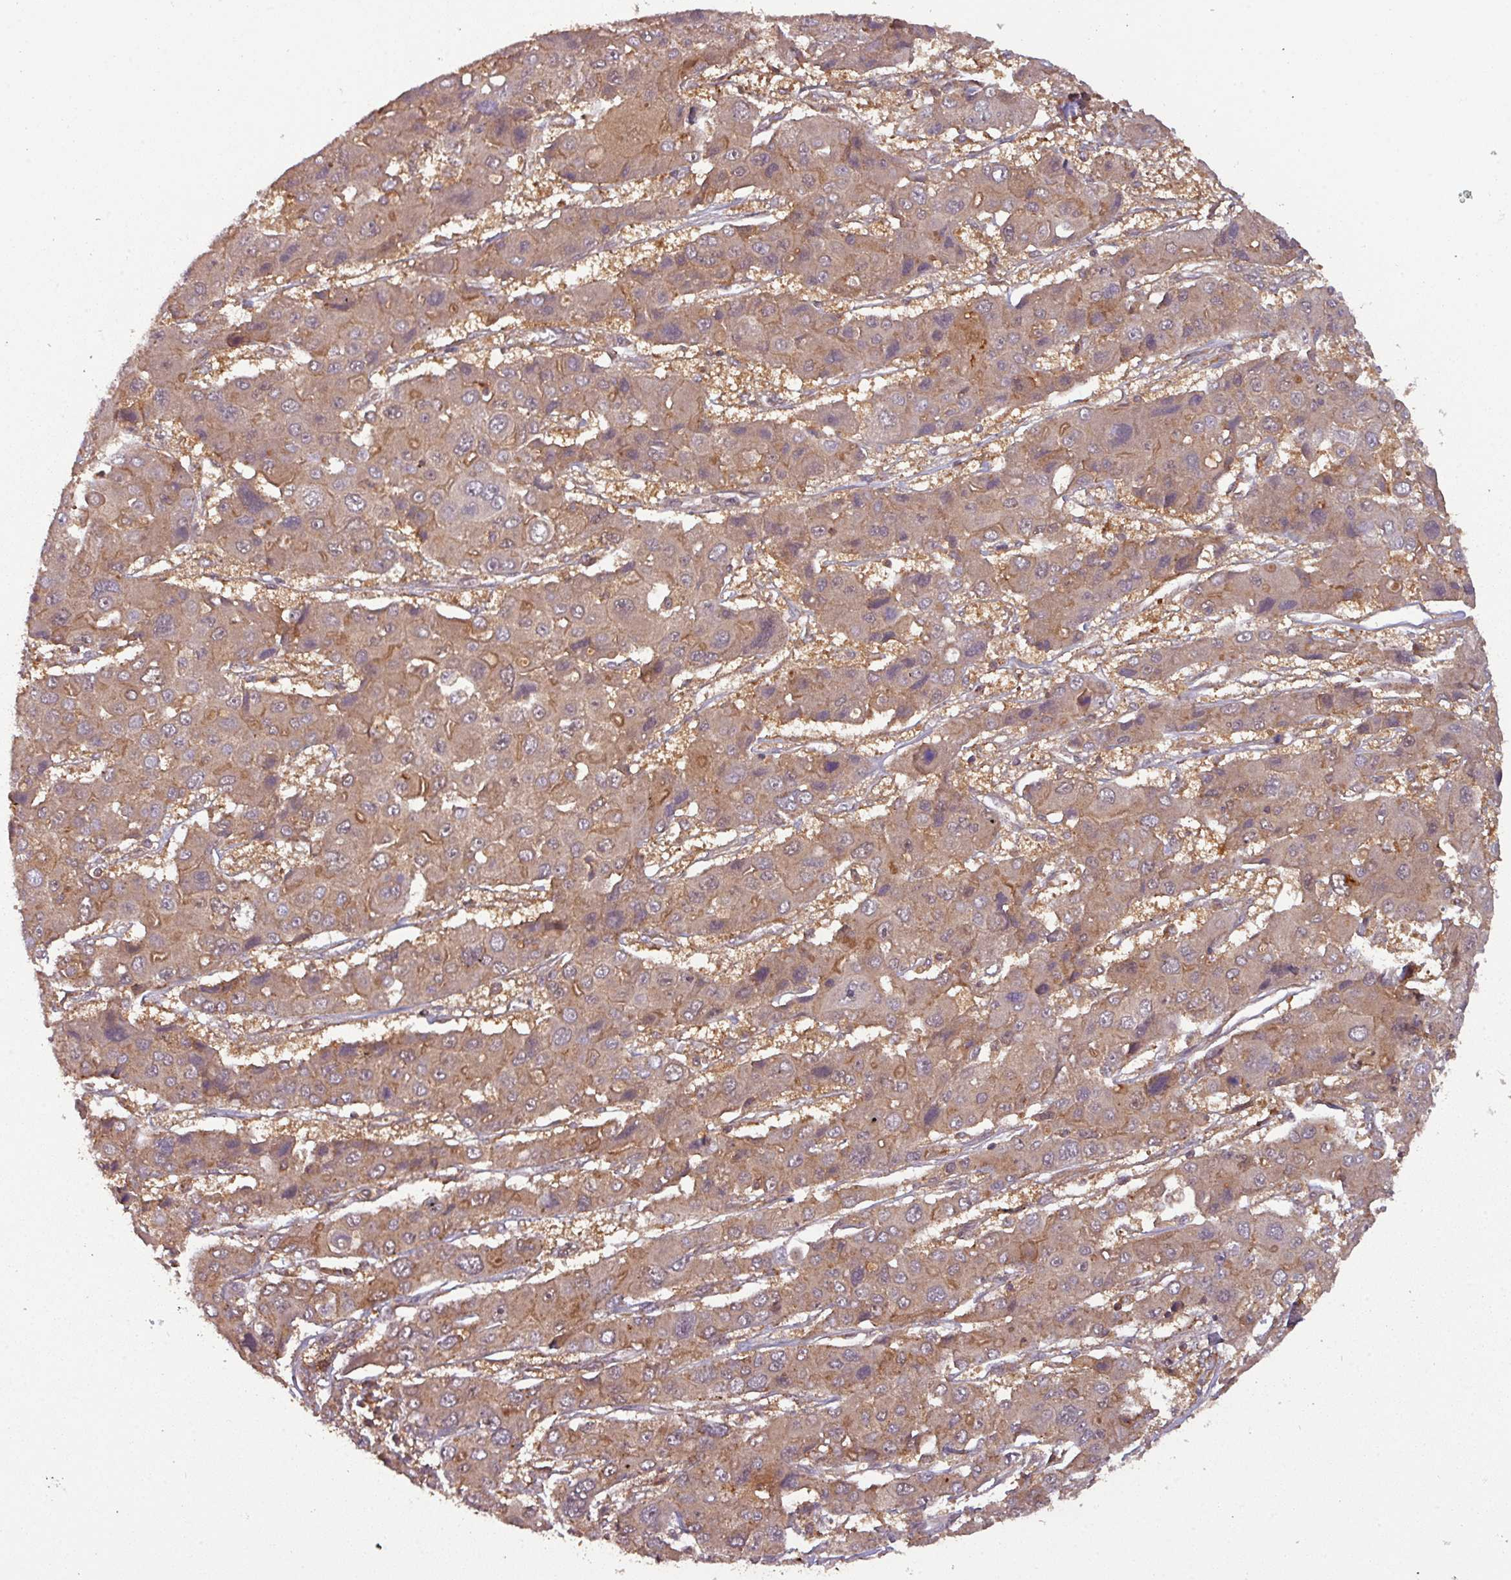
{"staining": {"intensity": "moderate", "quantity": ">75%", "location": "cytoplasmic/membranous"}, "tissue": "liver cancer", "cell_type": "Tumor cells", "image_type": "cancer", "snomed": [{"axis": "morphology", "description": "Cholangiocarcinoma"}, {"axis": "topography", "description": "Liver"}], "caption": "IHC staining of liver cholangiocarcinoma, which shows medium levels of moderate cytoplasmic/membranous expression in about >75% of tumor cells indicating moderate cytoplasmic/membranous protein staining. The staining was performed using DAB (brown) for protein detection and nuclei were counterstained in hematoxylin (blue).", "gene": "GSKIP", "patient": {"sex": "male", "age": 67}}